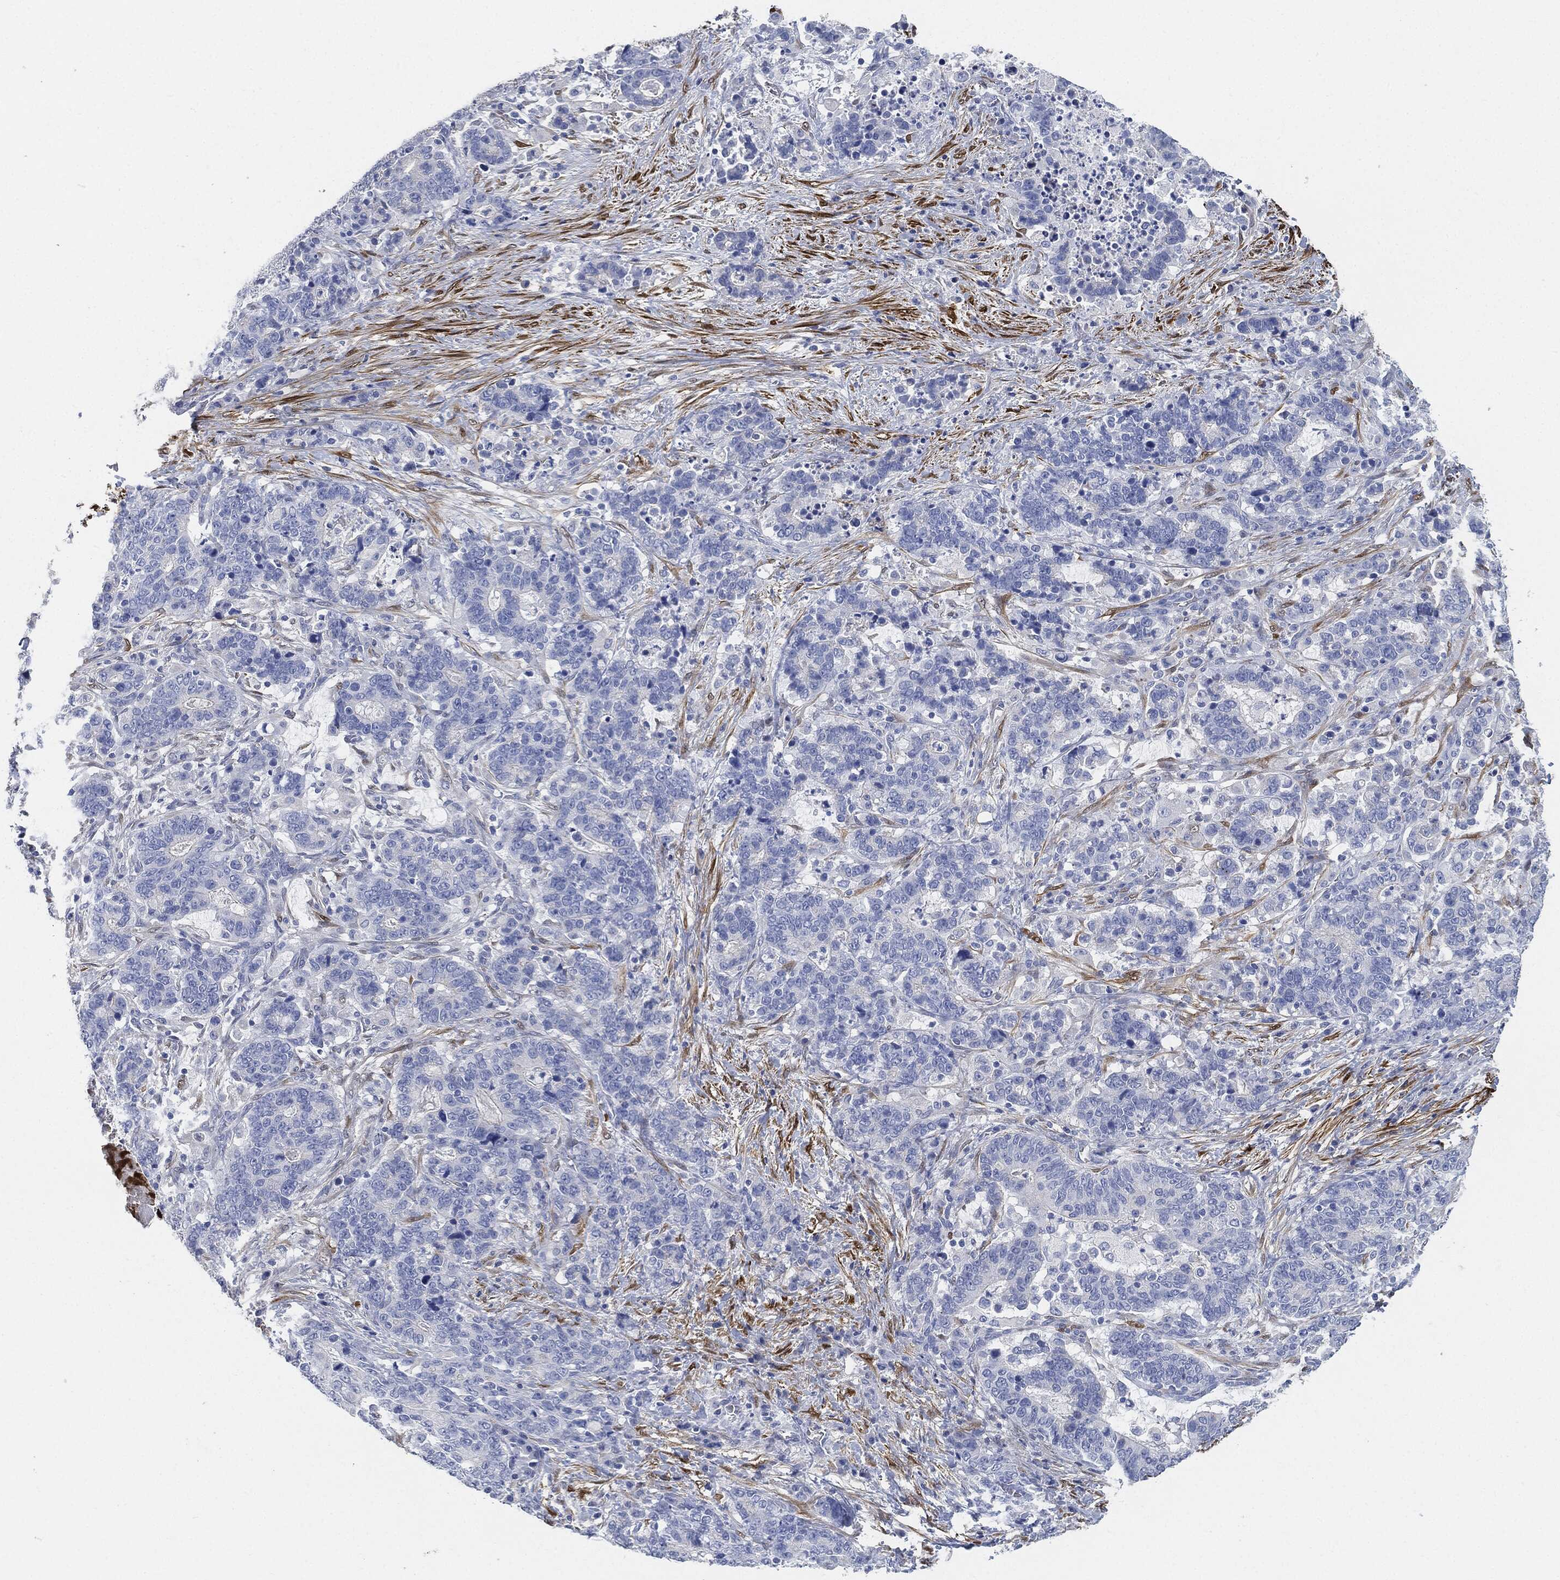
{"staining": {"intensity": "negative", "quantity": "none", "location": "none"}, "tissue": "stomach cancer", "cell_type": "Tumor cells", "image_type": "cancer", "snomed": [{"axis": "morphology", "description": "Normal tissue, NOS"}, {"axis": "morphology", "description": "Adenocarcinoma, NOS"}, {"axis": "topography", "description": "Stomach"}], "caption": "This micrograph is of adenocarcinoma (stomach) stained with immunohistochemistry (IHC) to label a protein in brown with the nuclei are counter-stained blue. There is no expression in tumor cells.", "gene": "TAGLN", "patient": {"sex": "female", "age": 64}}